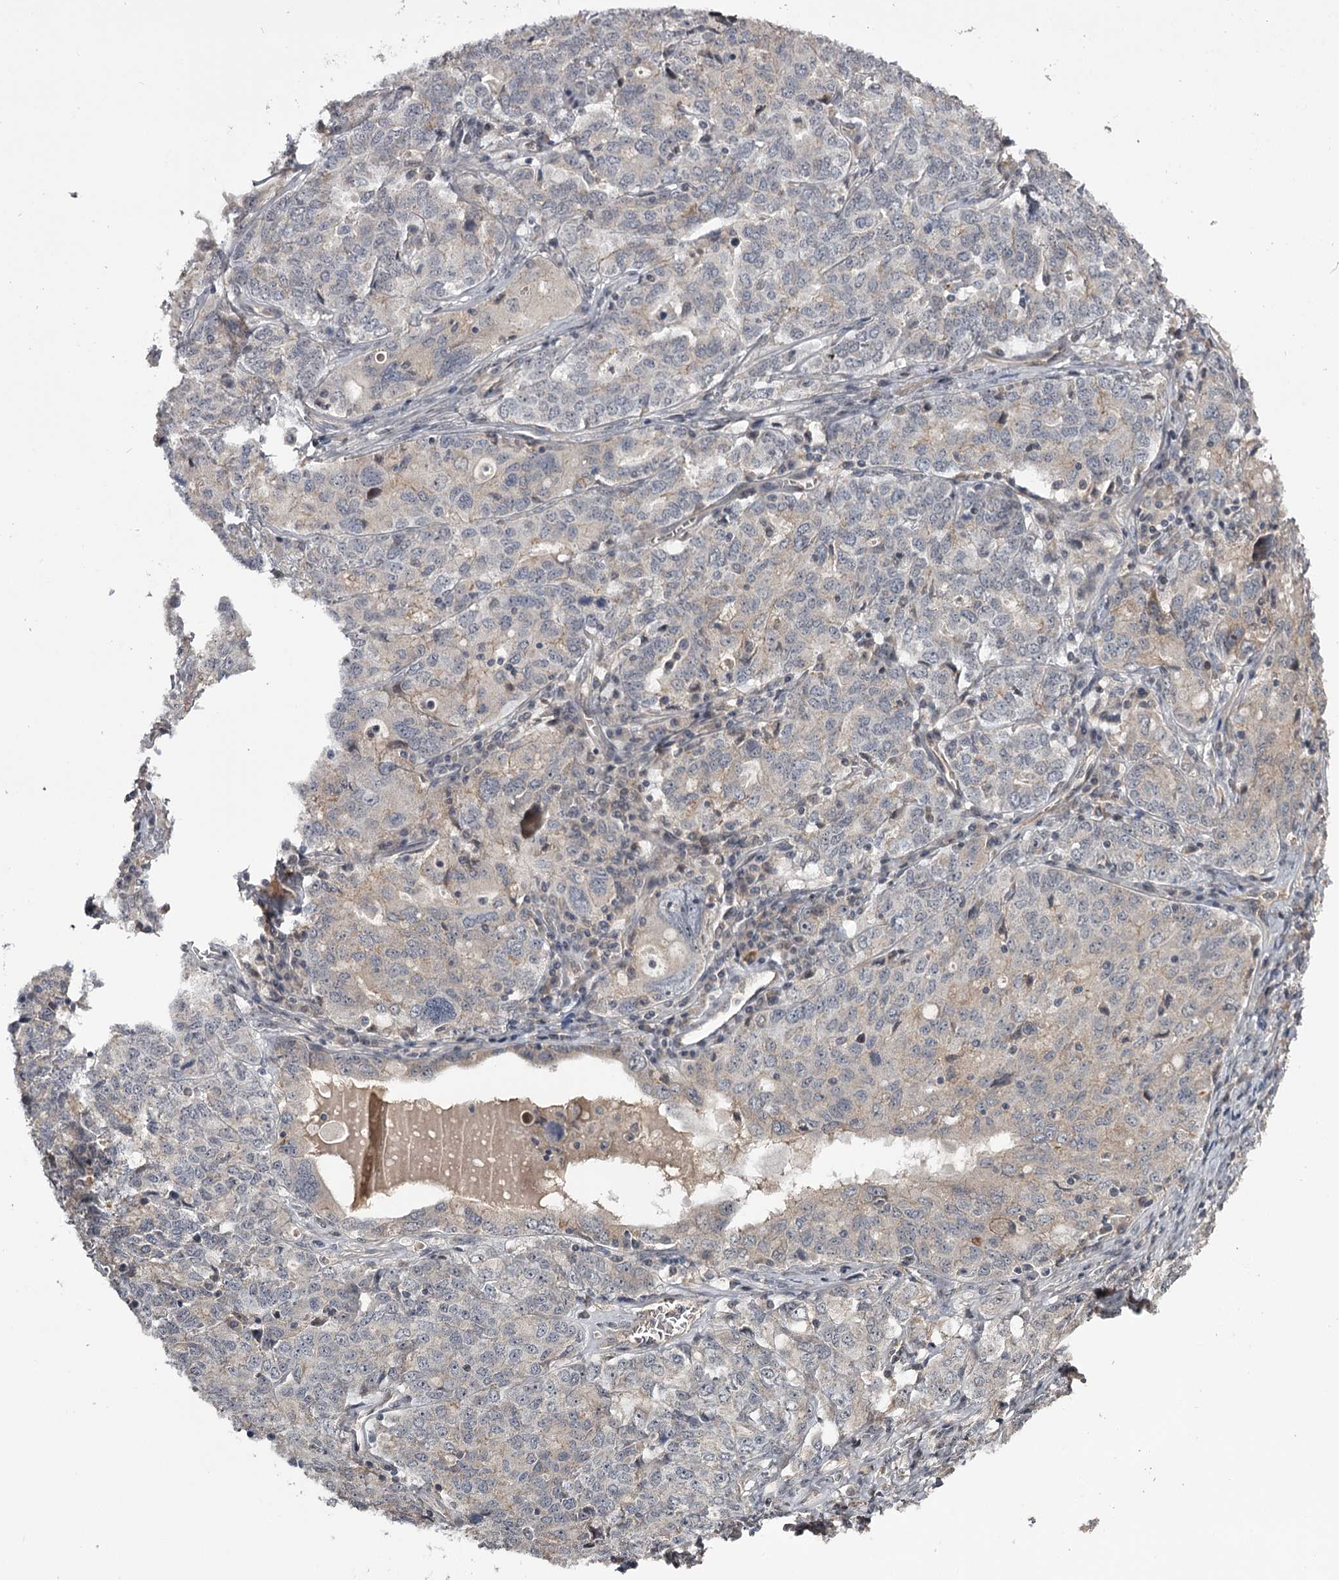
{"staining": {"intensity": "weak", "quantity": "<25%", "location": "cytoplasmic/membranous"}, "tissue": "ovarian cancer", "cell_type": "Tumor cells", "image_type": "cancer", "snomed": [{"axis": "morphology", "description": "Carcinoma, endometroid"}, {"axis": "topography", "description": "Ovary"}], "caption": "Human endometroid carcinoma (ovarian) stained for a protein using immunohistochemistry (IHC) reveals no staining in tumor cells.", "gene": "CWF19L2", "patient": {"sex": "female", "age": 62}}